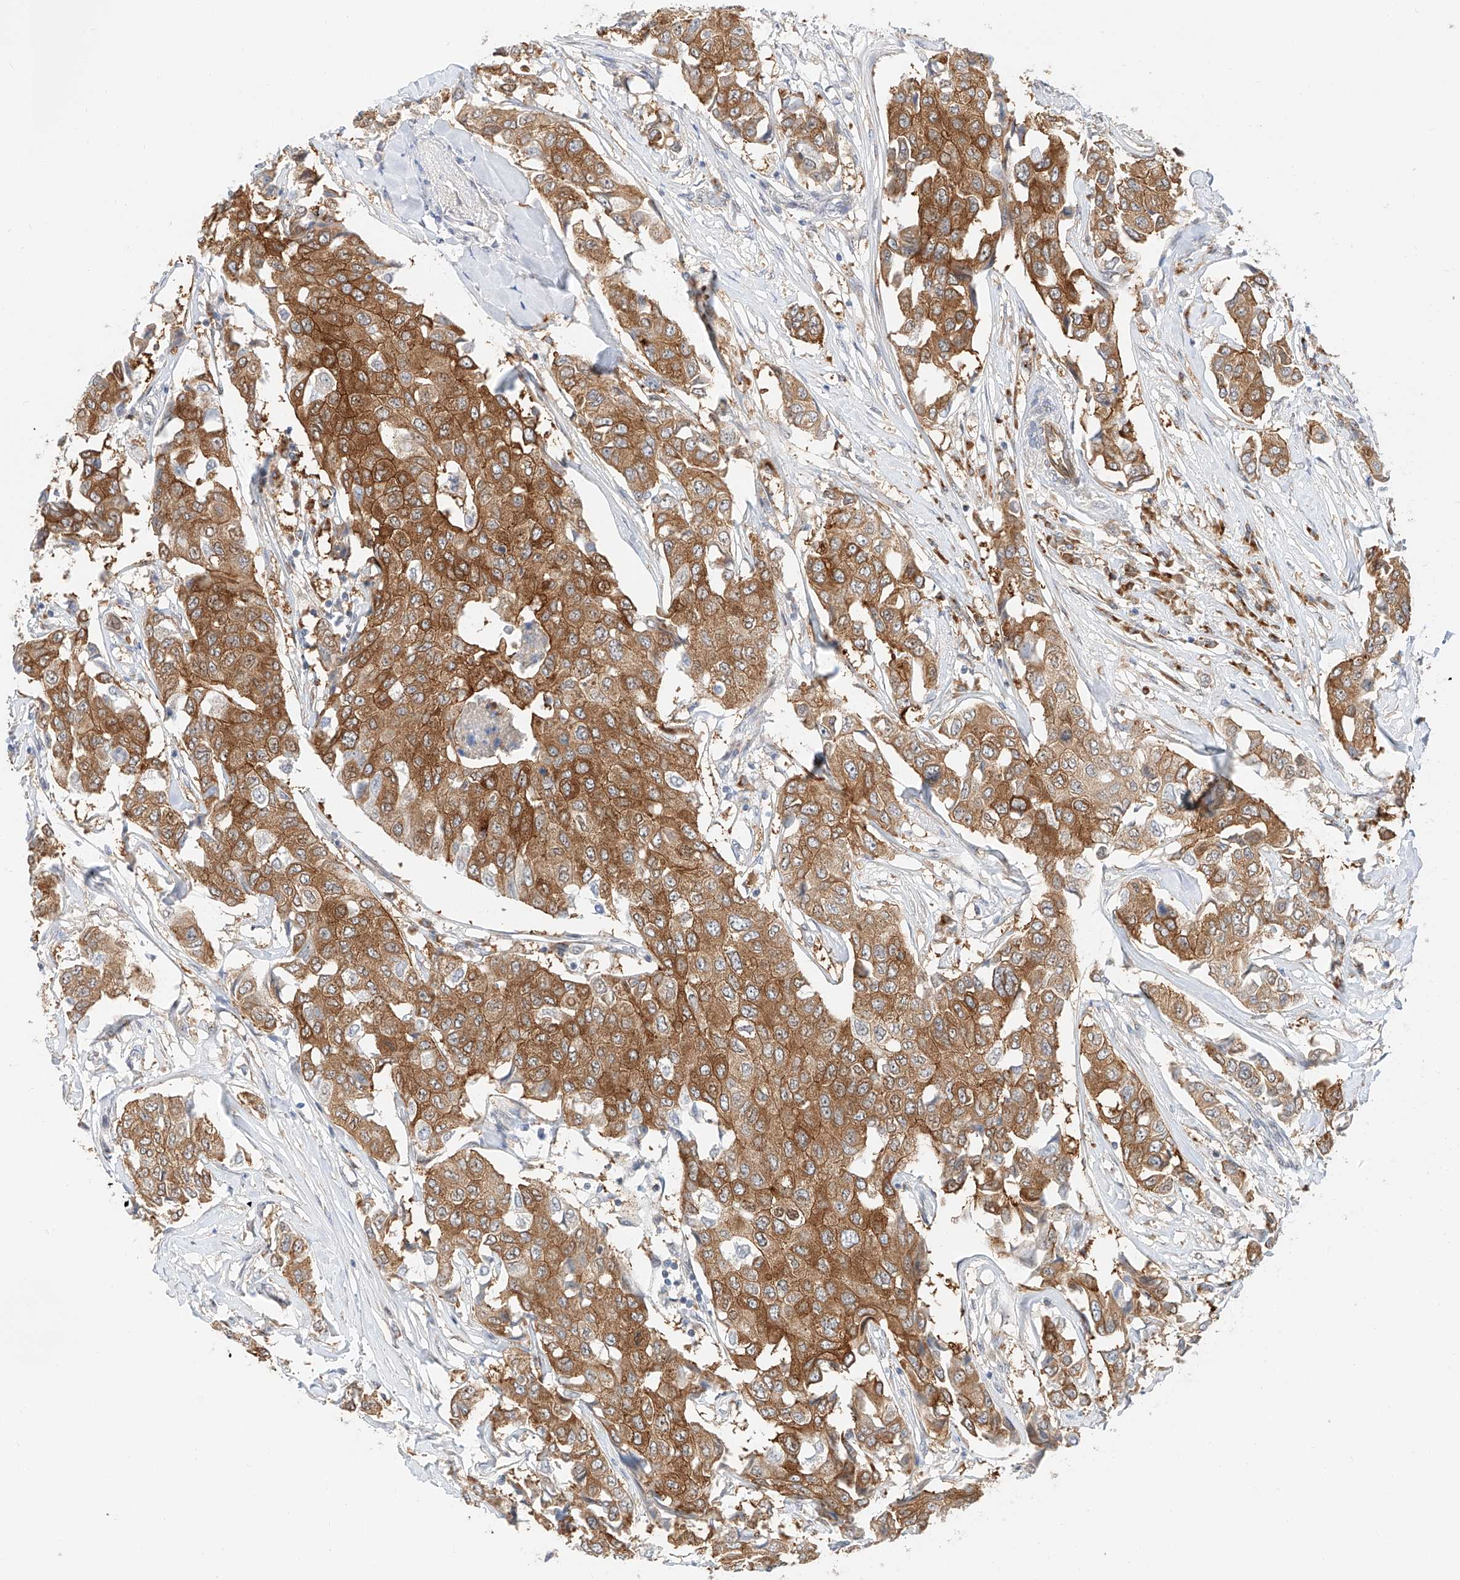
{"staining": {"intensity": "moderate", "quantity": ">75%", "location": "cytoplasmic/membranous"}, "tissue": "breast cancer", "cell_type": "Tumor cells", "image_type": "cancer", "snomed": [{"axis": "morphology", "description": "Duct carcinoma"}, {"axis": "topography", "description": "Breast"}], "caption": "DAB (3,3'-diaminobenzidine) immunohistochemical staining of human breast cancer demonstrates moderate cytoplasmic/membranous protein staining in about >75% of tumor cells.", "gene": "CARMIL1", "patient": {"sex": "female", "age": 80}}